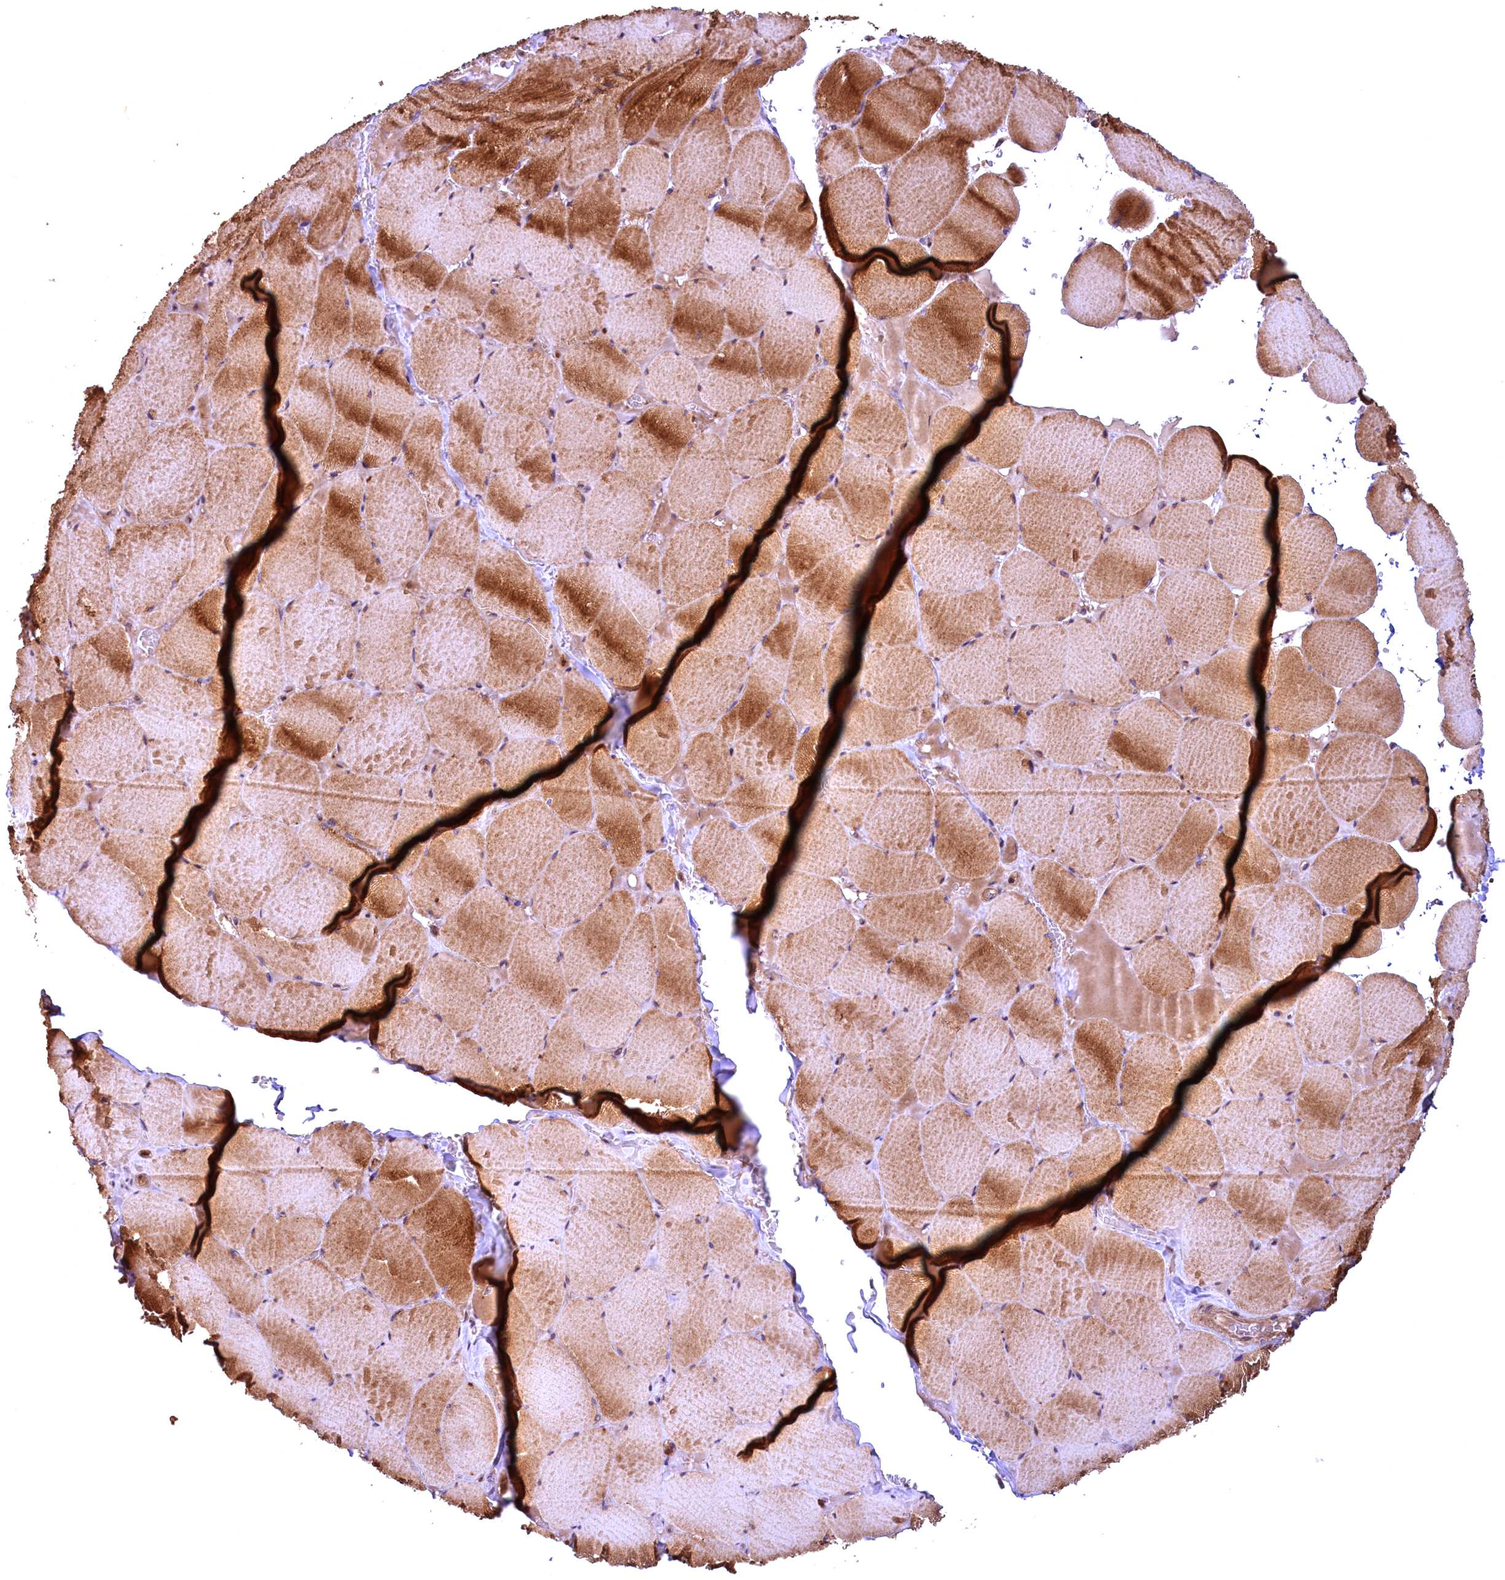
{"staining": {"intensity": "moderate", "quantity": "25%-75%", "location": "cytoplasmic/membranous"}, "tissue": "skeletal muscle", "cell_type": "Myocytes", "image_type": "normal", "snomed": [{"axis": "morphology", "description": "Normal tissue, NOS"}, {"axis": "topography", "description": "Skeletal muscle"}, {"axis": "topography", "description": "Head-Neck"}], "caption": "Protein expression analysis of normal skeletal muscle exhibits moderate cytoplasmic/membranous expression in approximately 25%-75% of myocytes. (brown staining indicates protein expression, while blue staining denotes nuclei).", "gene": "FUZ", "patient": {"sex": "male", "age": 66}}